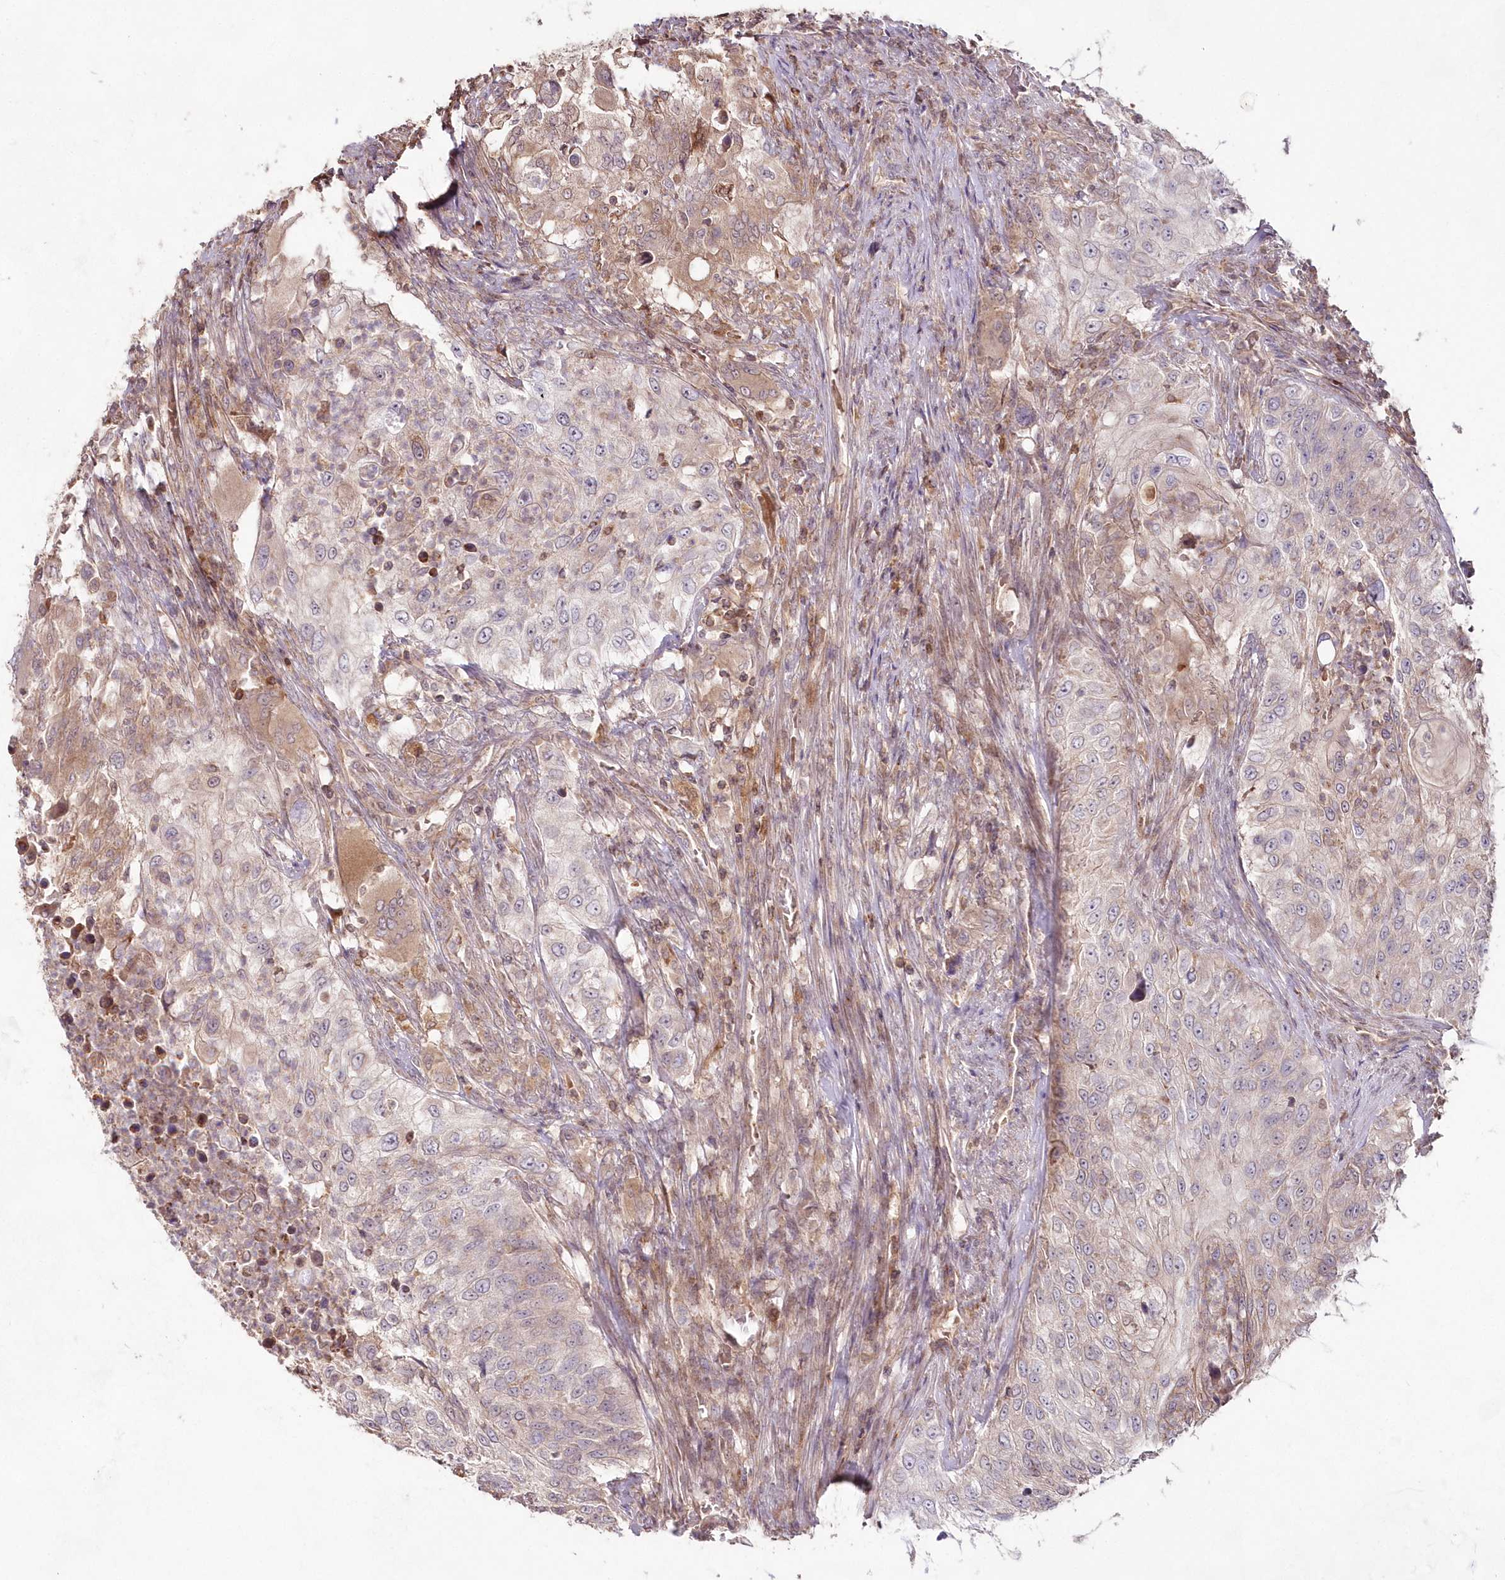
{"staining": {"intensity": "weak", "quantity": "<25%", "location": "cytoplasmic/membranous"}, "tissue": "urothelial cancer", "cell_type": "Tumor cells", "image_type": "cancer", "snomed": [{"axis": "morphology", "description": "Urothelial carcinoma, High grade"}, {"axis": "topography", "description": "Urinary bladder"}], "caption": "This is a micrograph of immunohistochemistry (IHC) staining of urothelial carcinoma (high-grade), which shows no staining in tumor cells.", "gene": "IMPA1", "patient": {"sex": "female", "age": 60}}